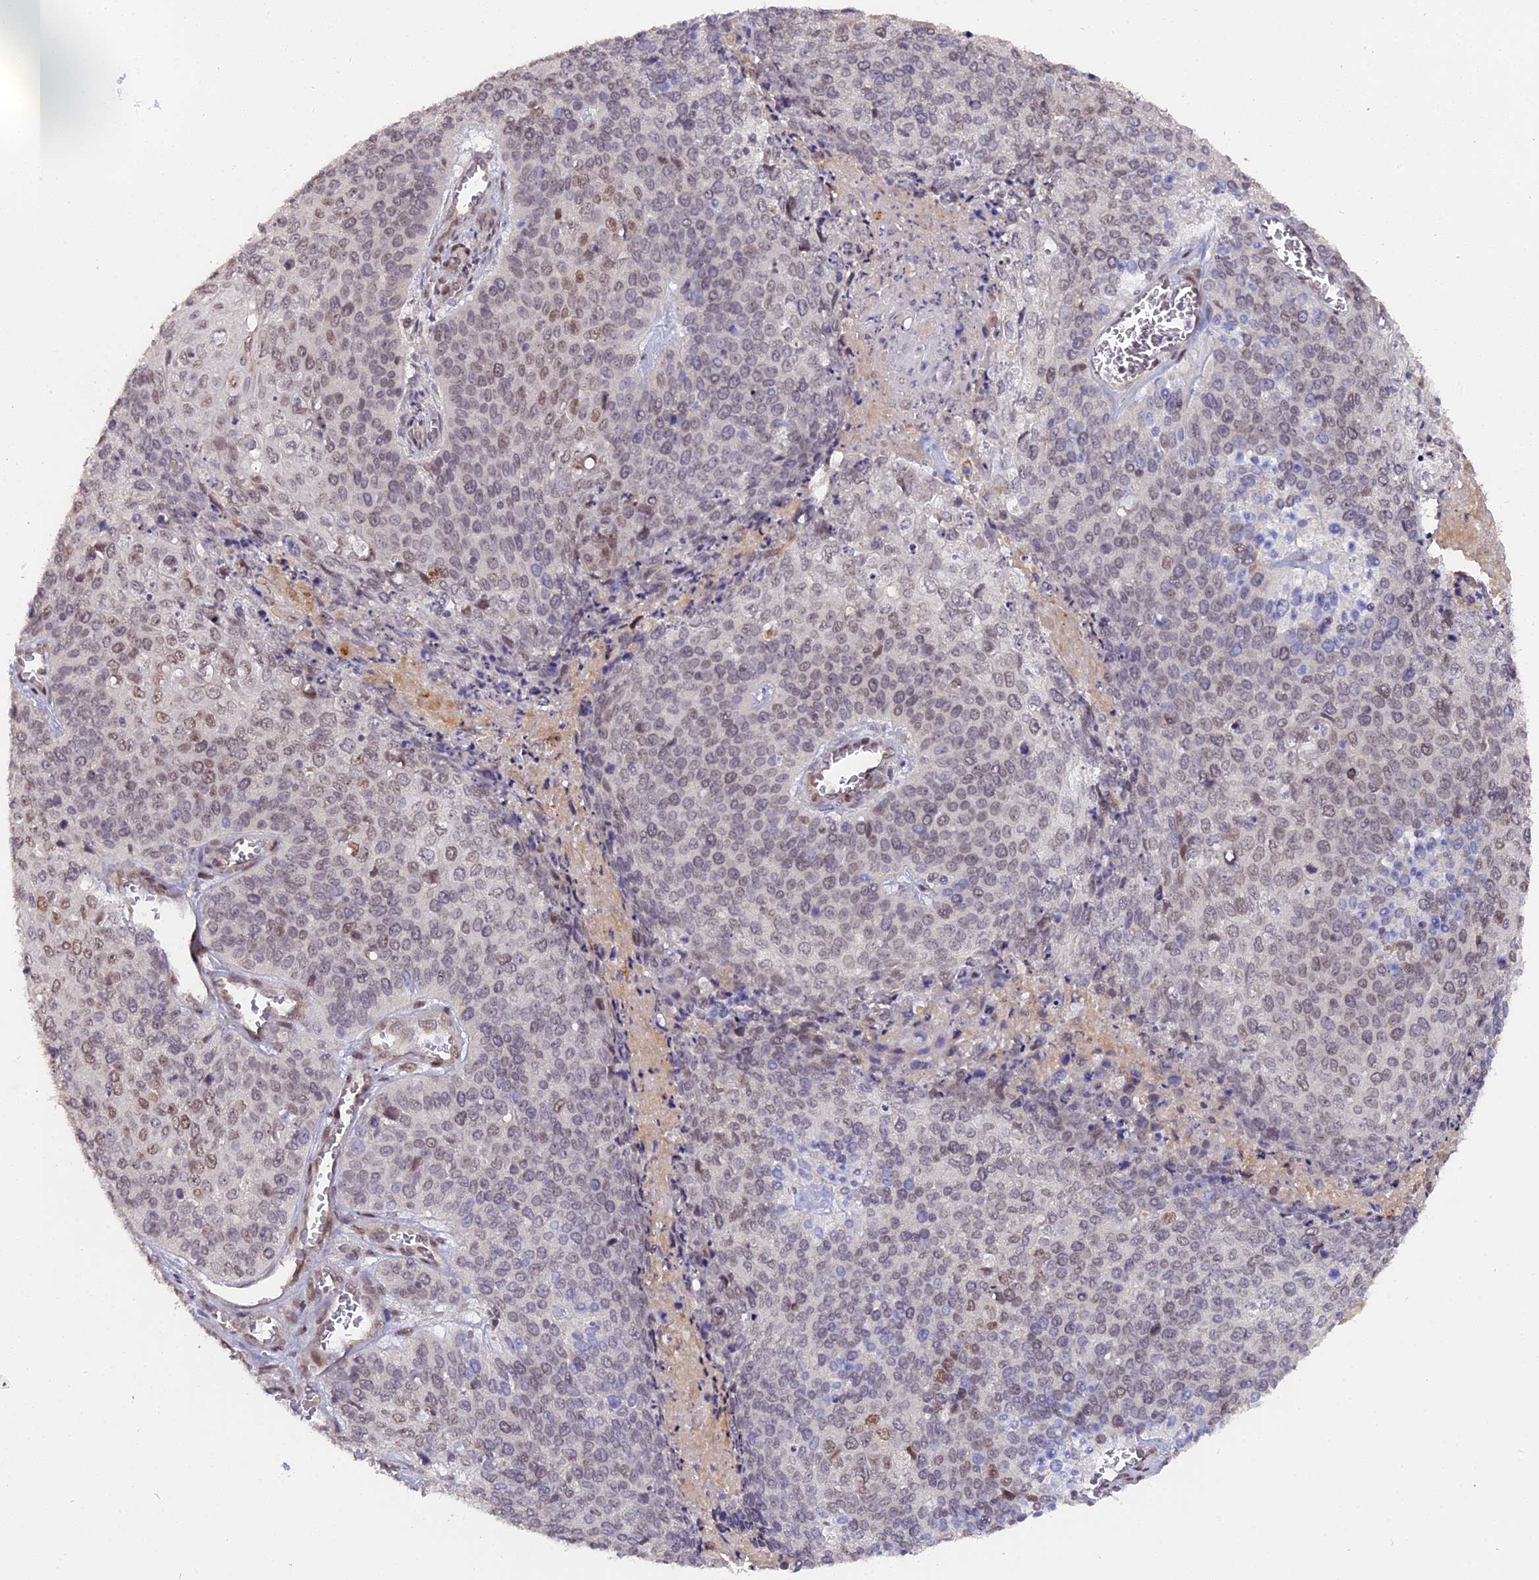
{"staining": {"intensity": "weak", "quantity": "25%-75%", "location": "nuclear"}, "tissue": "cervical cancer", "cell_type": "Tumor cells", "image_type": "cancer", "snomed": [{"axis": "morphology", "description": "Squamous cell carcinoma, NOS"}, {"axis": "topography", "description": "Cervix"}], "caption": "Protein expression analysis of human cervical squamous cell carcinoma reveals weak nuclear staining in about 25%-75% of tumor cells. (DAB (3,3'-diaminobenzidine) IHC, brown staining for protein, blue staining for nuclei).", "gene": "PYGO1", "patient": {"sex": "female", "age": 39}}